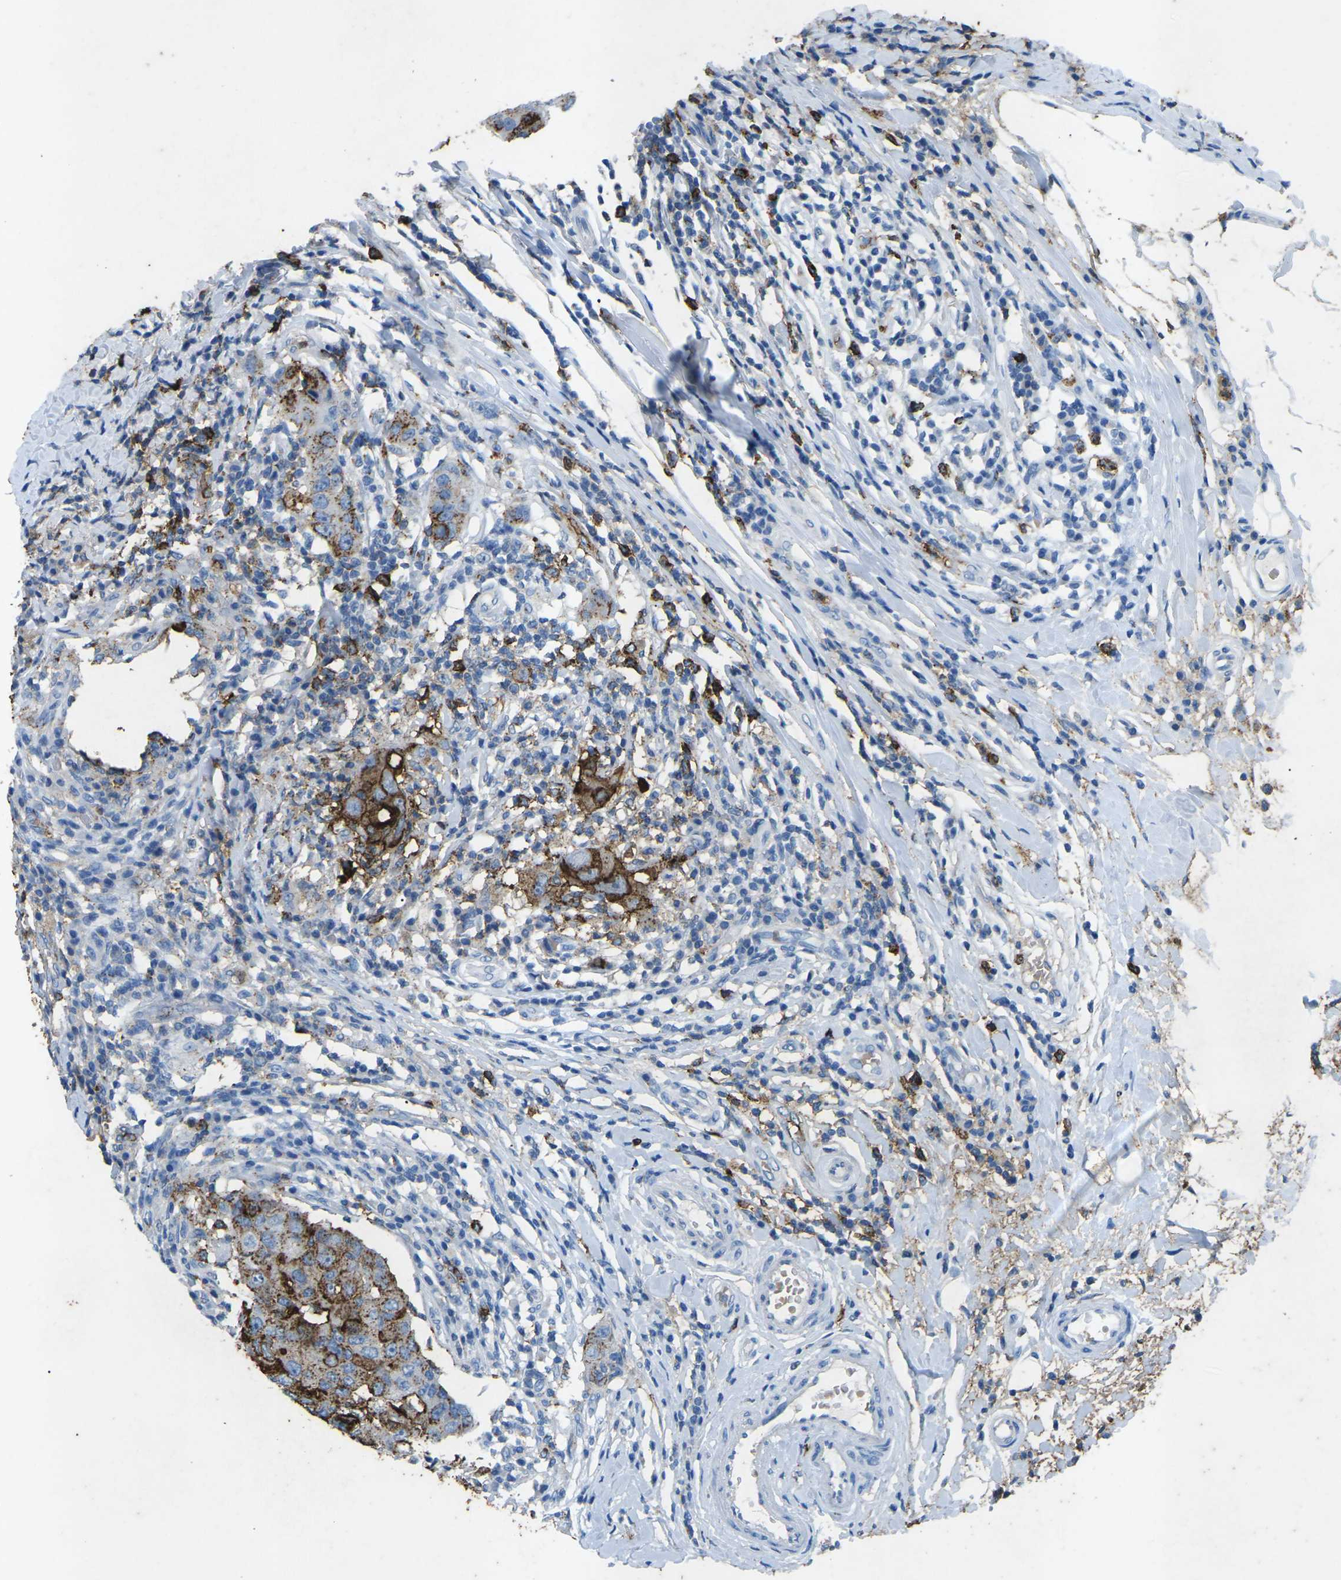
{"staining": {"intensity": "strong", "quantity": ">75%", "location": "cytoplasmic/membranous"}, "tissue": "breast cancer", "cell_type": "Tumor cells", "image_type": "cancer", "snomed": [{"axis": "morphology", "description": "Duct carcinoma"}, {"axis": "topography", "description": "Breast"}], "caption": "Breast cancer (intraductal carcinoma) stained with DAB immunohistochemistry exhibits high levels of strong cytoplasmic/membranous positivity in about >75% of tumor cells.", "gene": "CTAGE1", "patient": {"sex": "female", "age": 27}}